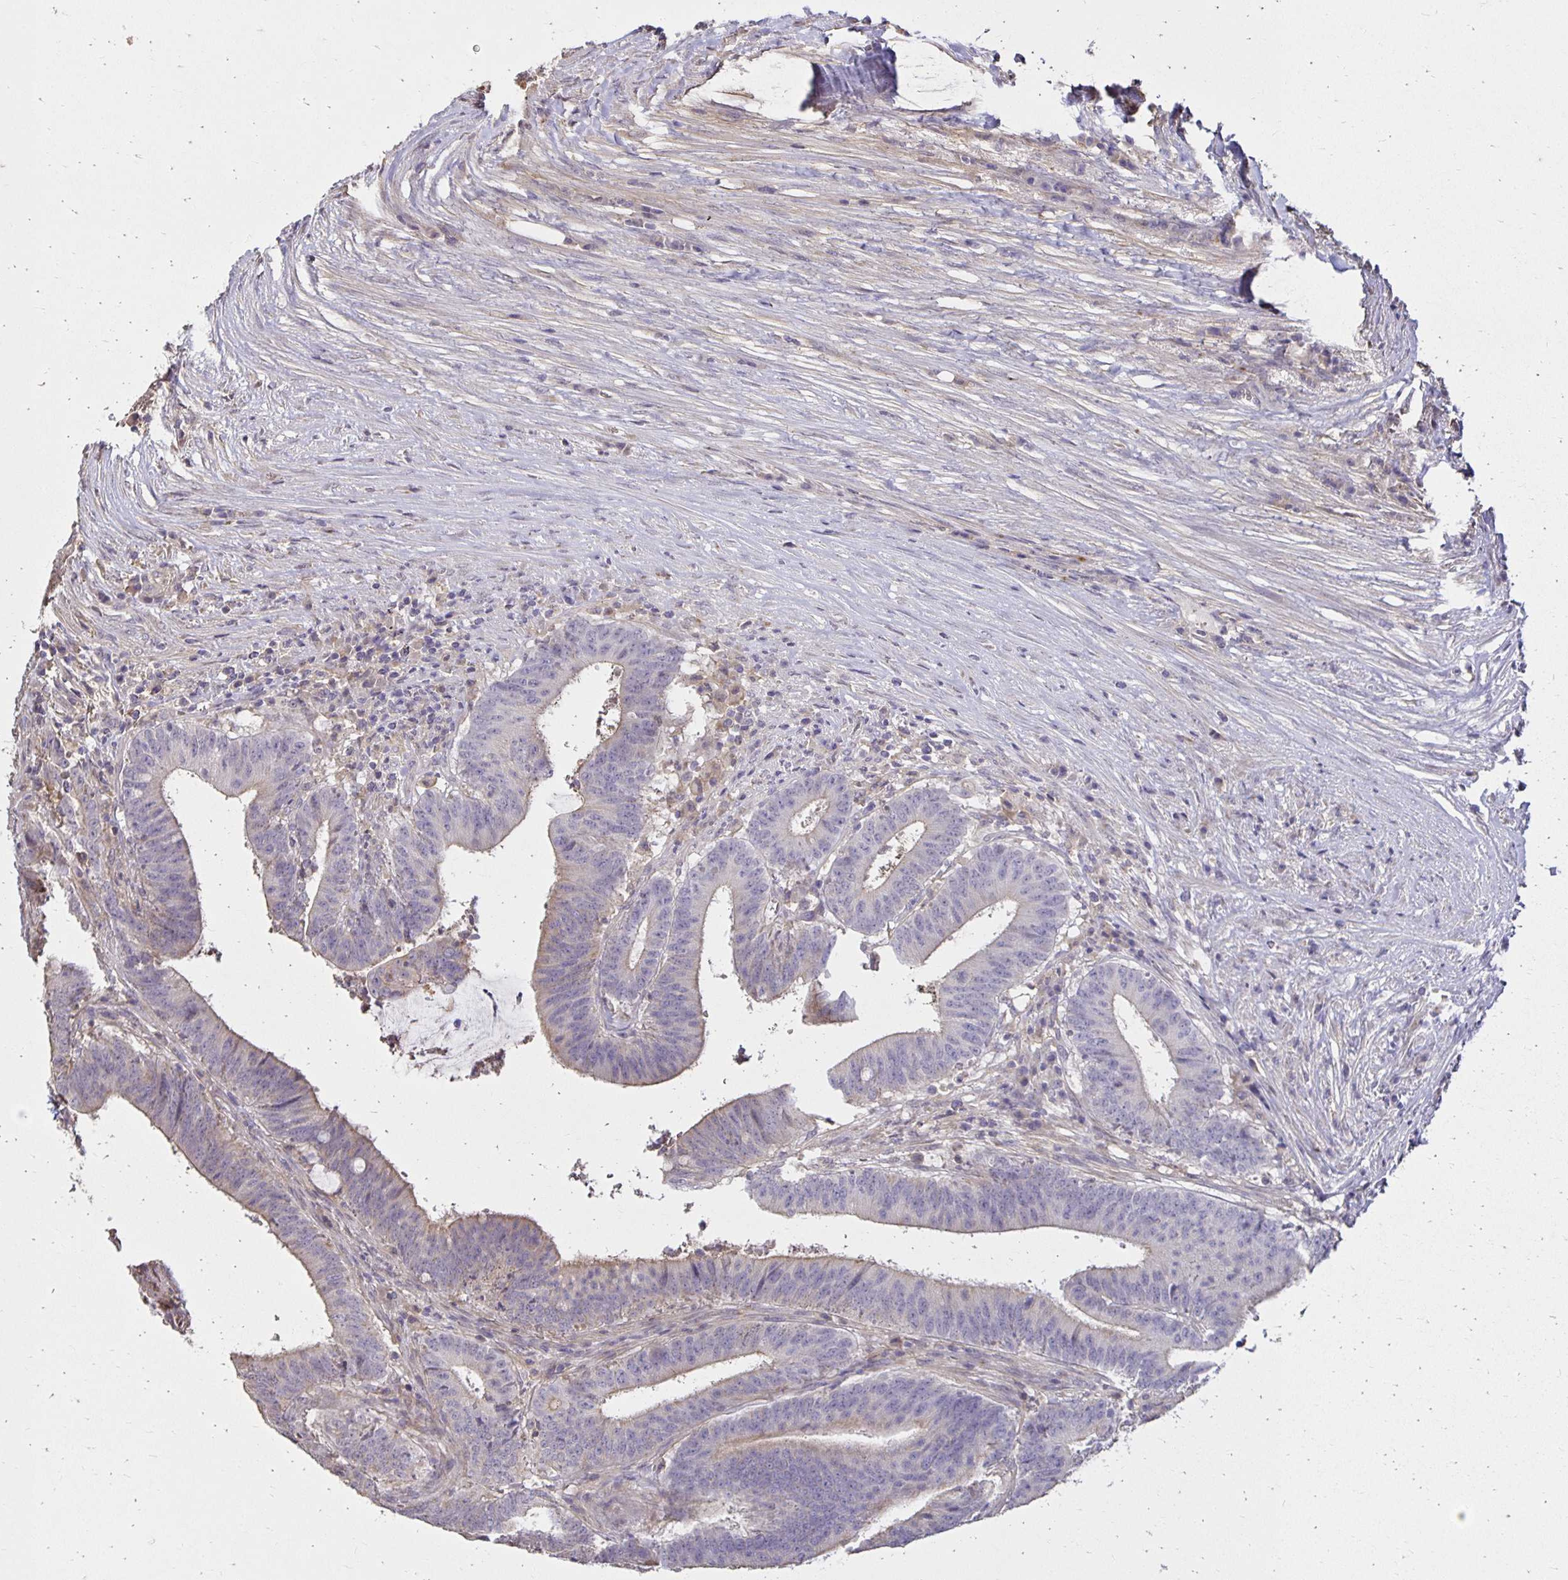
{"staining": {"intensity": "weak", "quantity": "<25%", "location": "cytoplasmic/membranous"}, "tissue": "colorectal cancer", "cell_type": "Tumor cells", "image_type": "cancer", "snomed": [{"axis": "morphology", "description": "Adenocarcinoma, NOS"}, {"axis": "topography", "description": "Colon"}], "caption": "High magnification brightfield microscopy of adenocarcinoma (colorectal) stained with DAB (brown) and counterstained with hematoxylin (blue): tumor cells show no significant expression. (IHC, brightfield microscopy, high magnification).", "gene": "PNPLA3", "patient": {"sex": "female", "age": 43}}